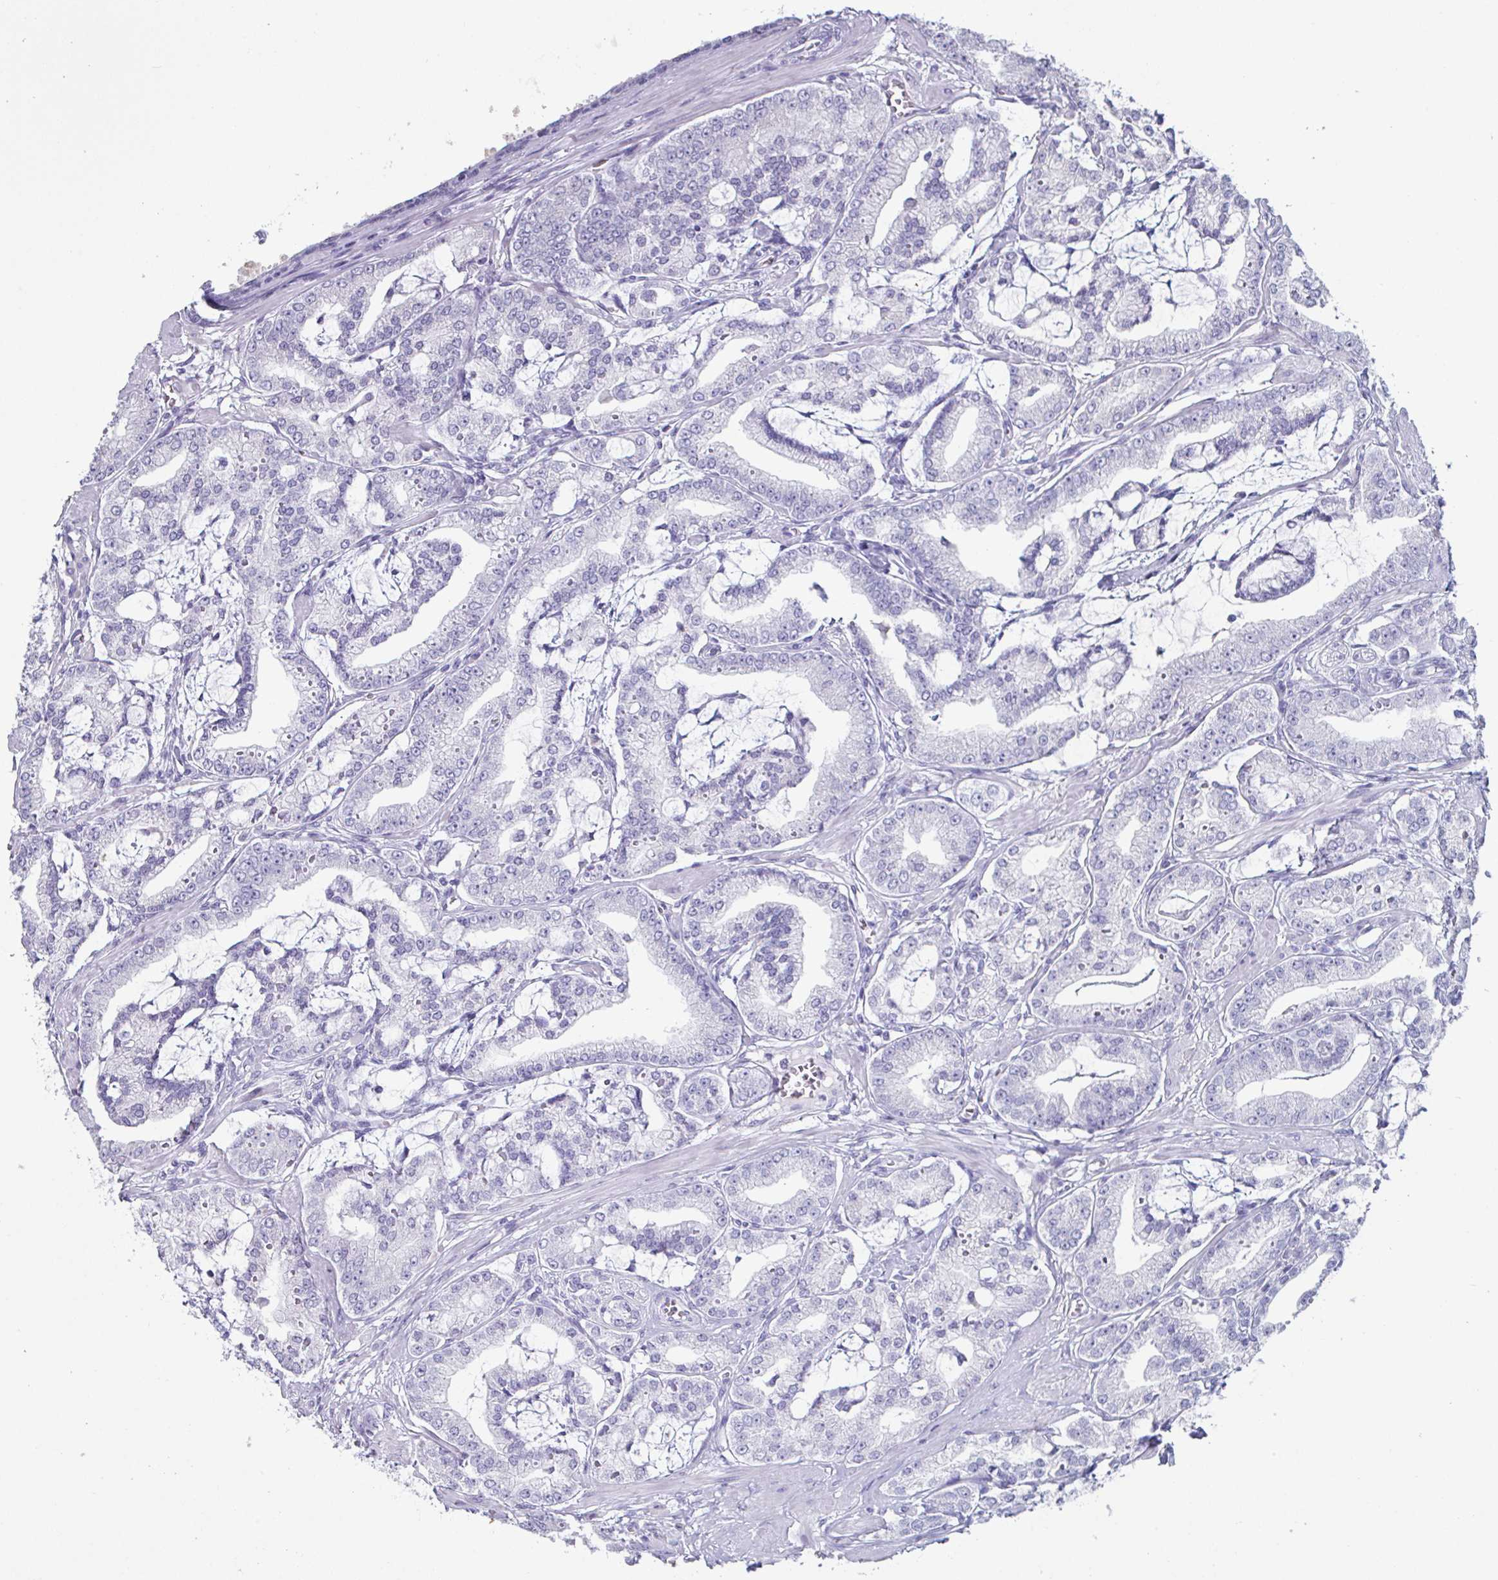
{"staining": {"intensity": "negative", "quantity": "none", "location": "none"}, "tissue": "prostate cancer", "cell_type": "Tumor cells", "image_type": "cancer", "snomed": [{"axis": "morphology", "description": "Adenocarcinoma, High grade"}, {"axis": "topography", "description": "Prostate"}], "caption": "IHC of prostate high-grade adenocarcinoma exhibits no positivity in tumor cells.", "gene": "CREG2", "patient": {"sex": "male", "age": 71}}